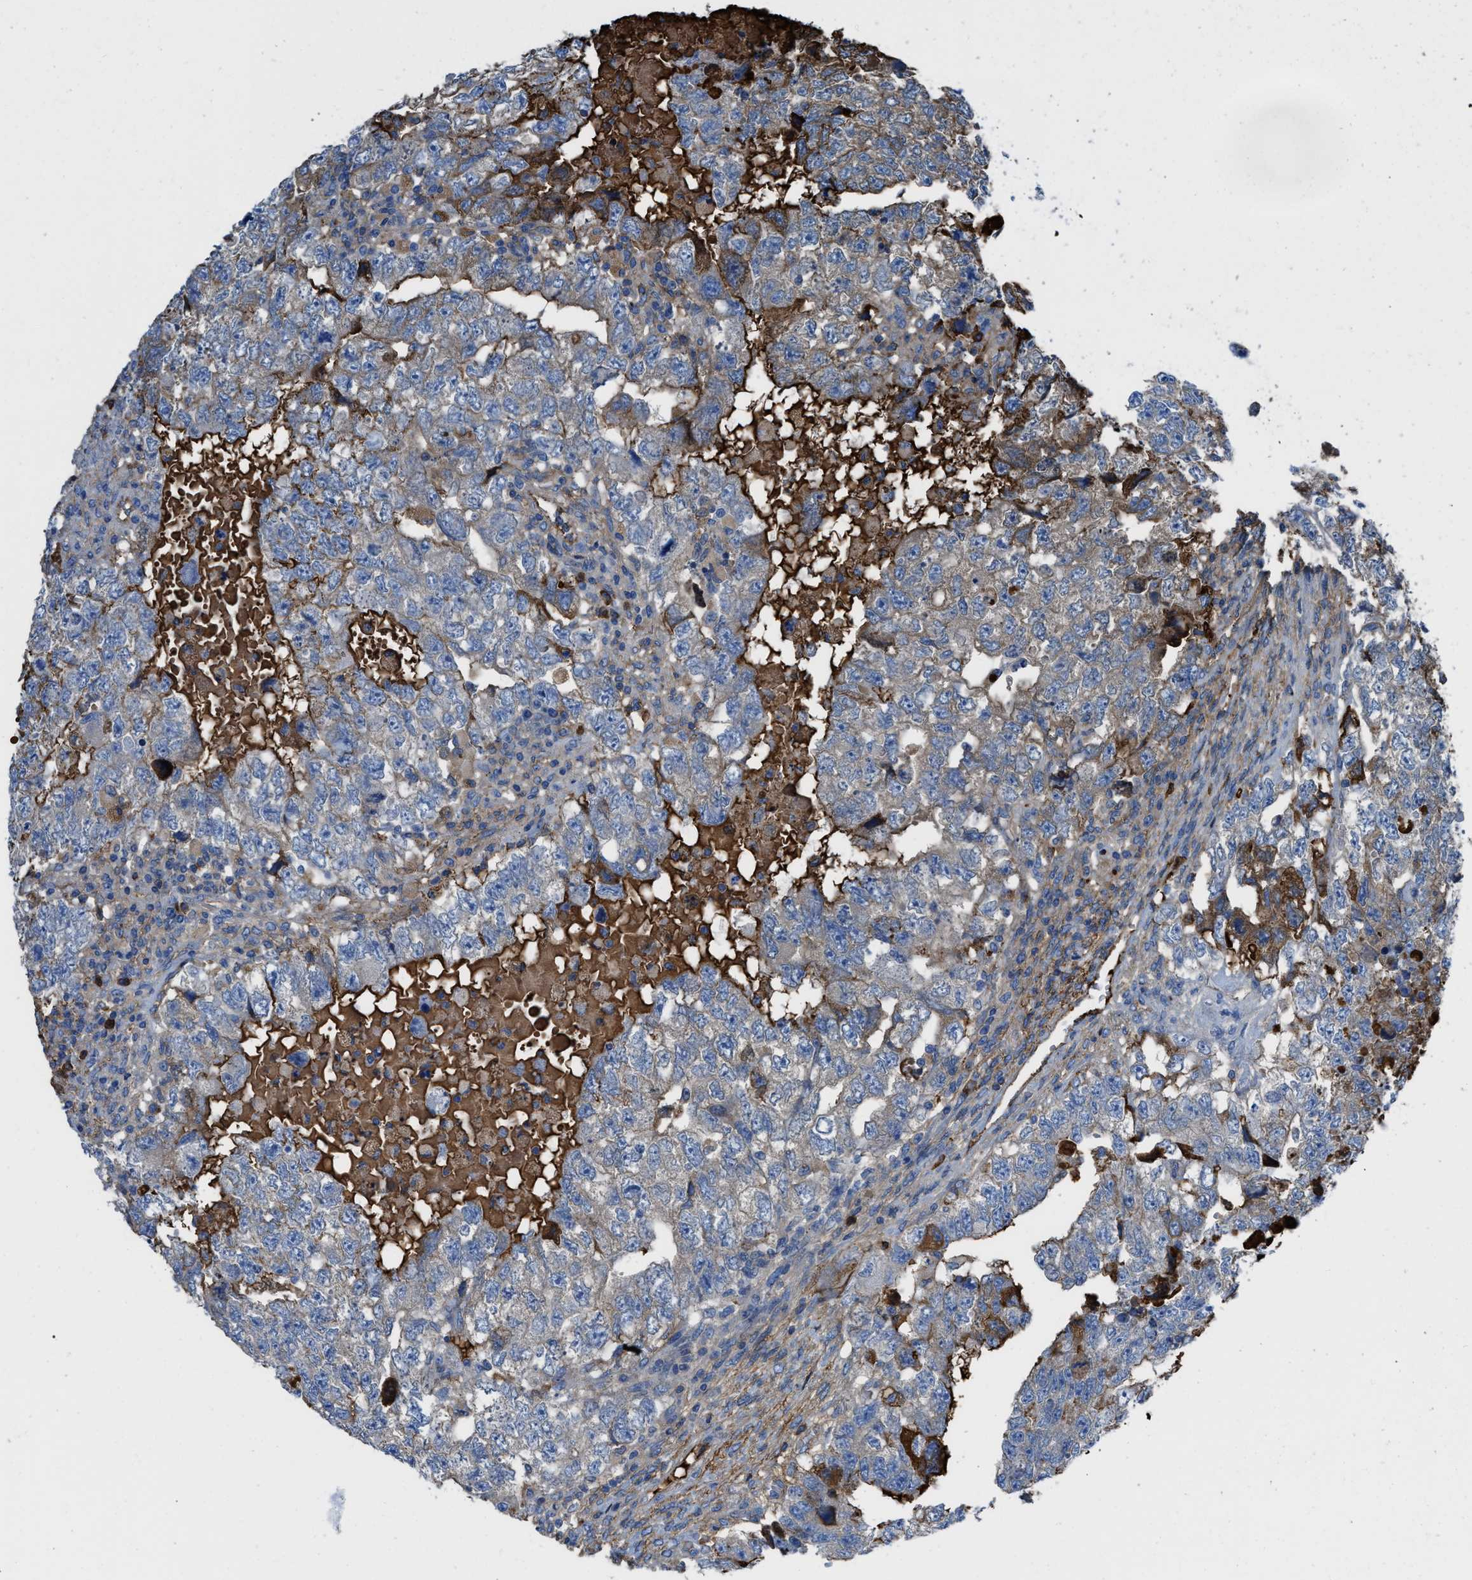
{"staining": {"intensity": "weak", "quantity": "<25%", "location": "cytoplasmic/membranous"}, "tissue": "testis cancer", "cell_type": "Tumor cells", "image_type": "cancer", "snomed": [{"axis": "morphology", "description": "Carcinoma, Embryonal, NOS"}, {"axis": "topography", "description": "Testis"}], "caption": "Human testis cancer (embryonal carcinoma) stained for a protein using immunohistochemistry displays no expression in tumor cells.", "gene": "TRIOBP", "patient": {"sex": "male", "age": 36}}